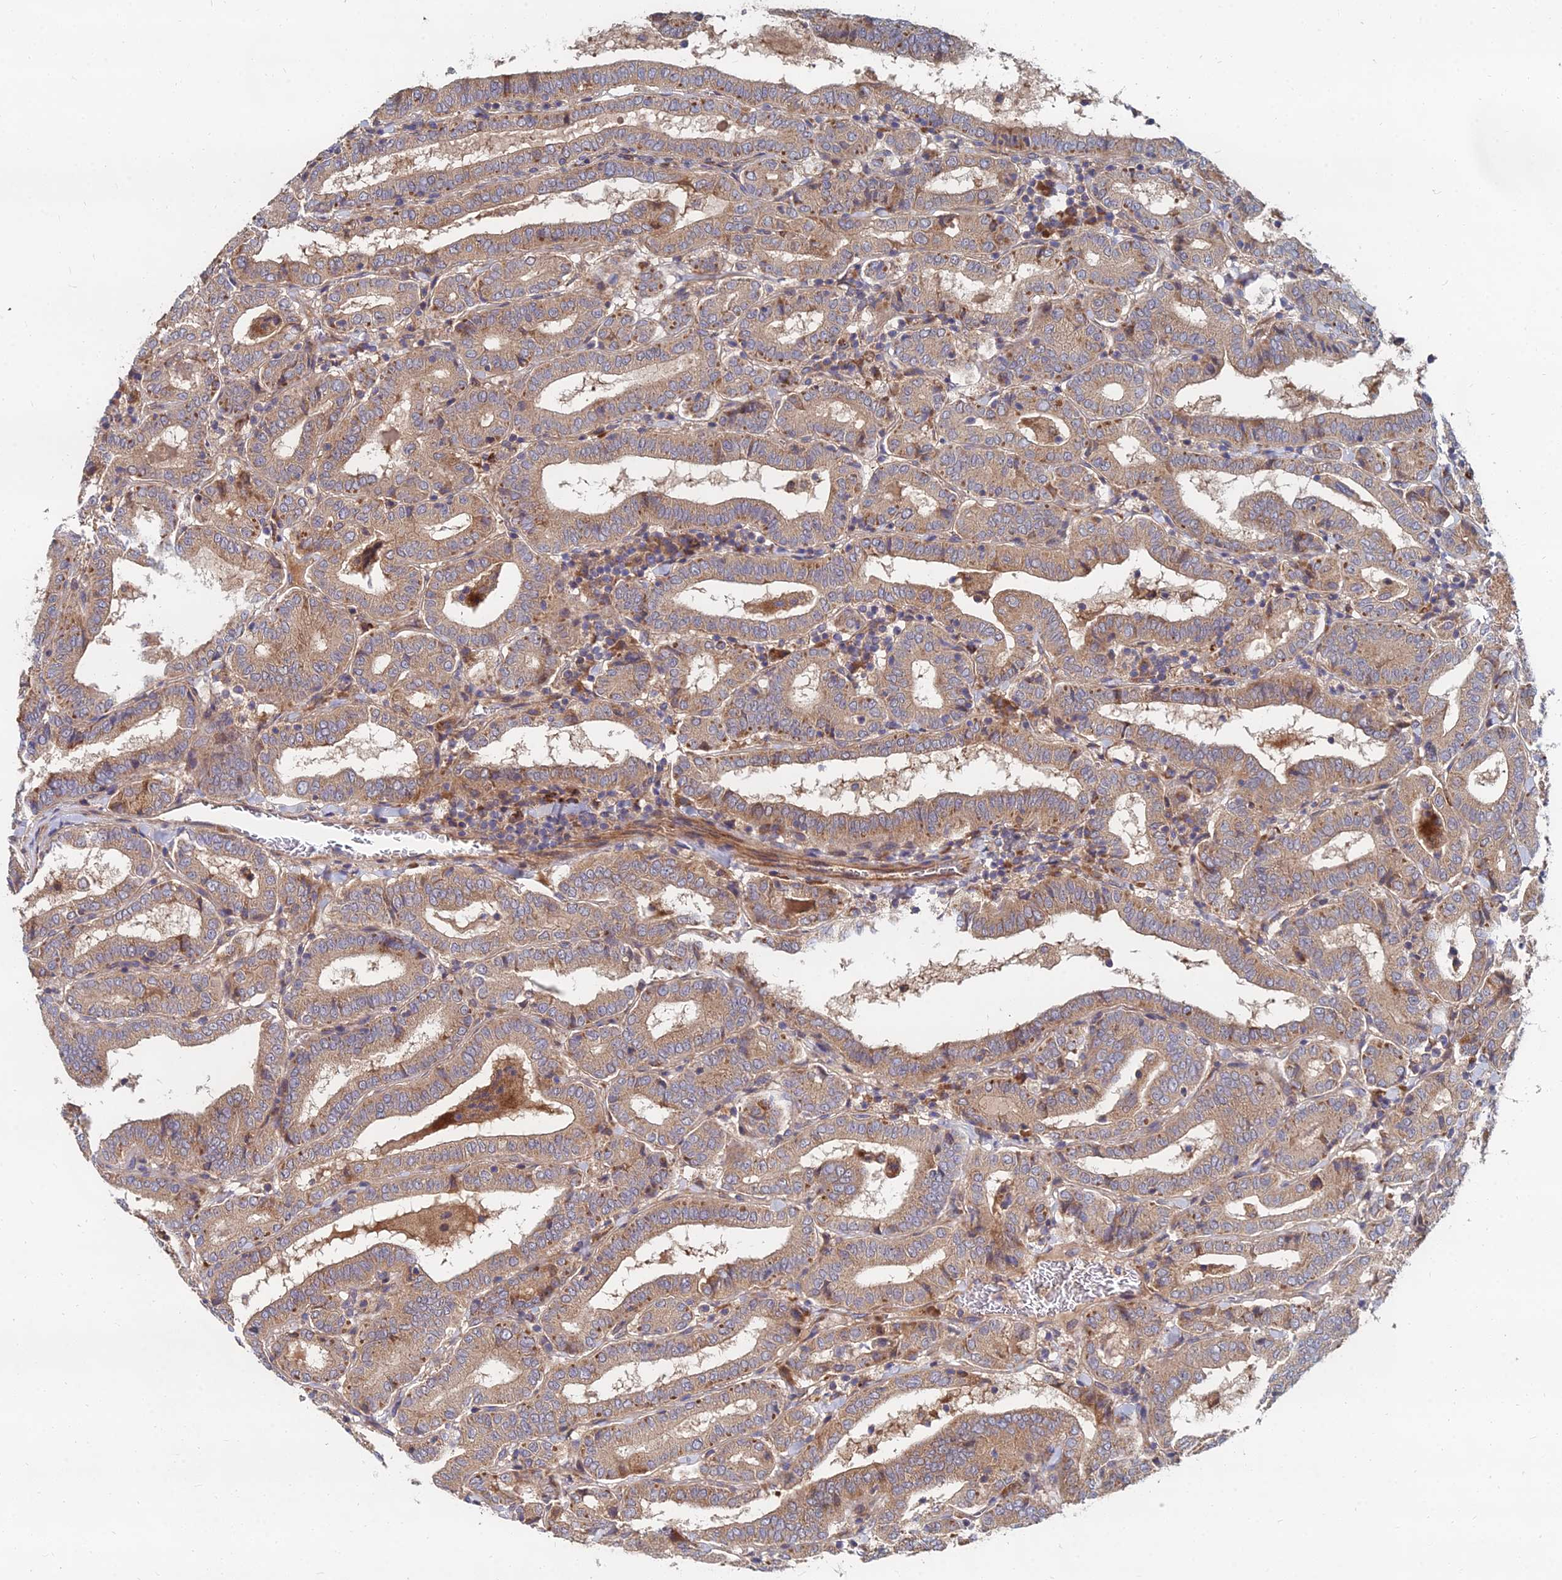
{"staining": {"intensity": "moderate", "quantity": ">75%", "location": "cytoplasmic/membranous"}, "tissue": "thyroid cancer", "cell_type": "Tumor cells", "image_type": "cancer", "snomed": [{"axis": "morphology", "description": "Papillary adenocarcinoma, NOS"}, {"axis": "topography", "description": "Thyroid gland"}], "caption": "Thyroid cancer (papillary adenocarcinoma) stained with a protein marker demonstrates moderate staining in tumor cells.", "gene": "CCZ1", "patient": {"sex": "female", "age": 72}}